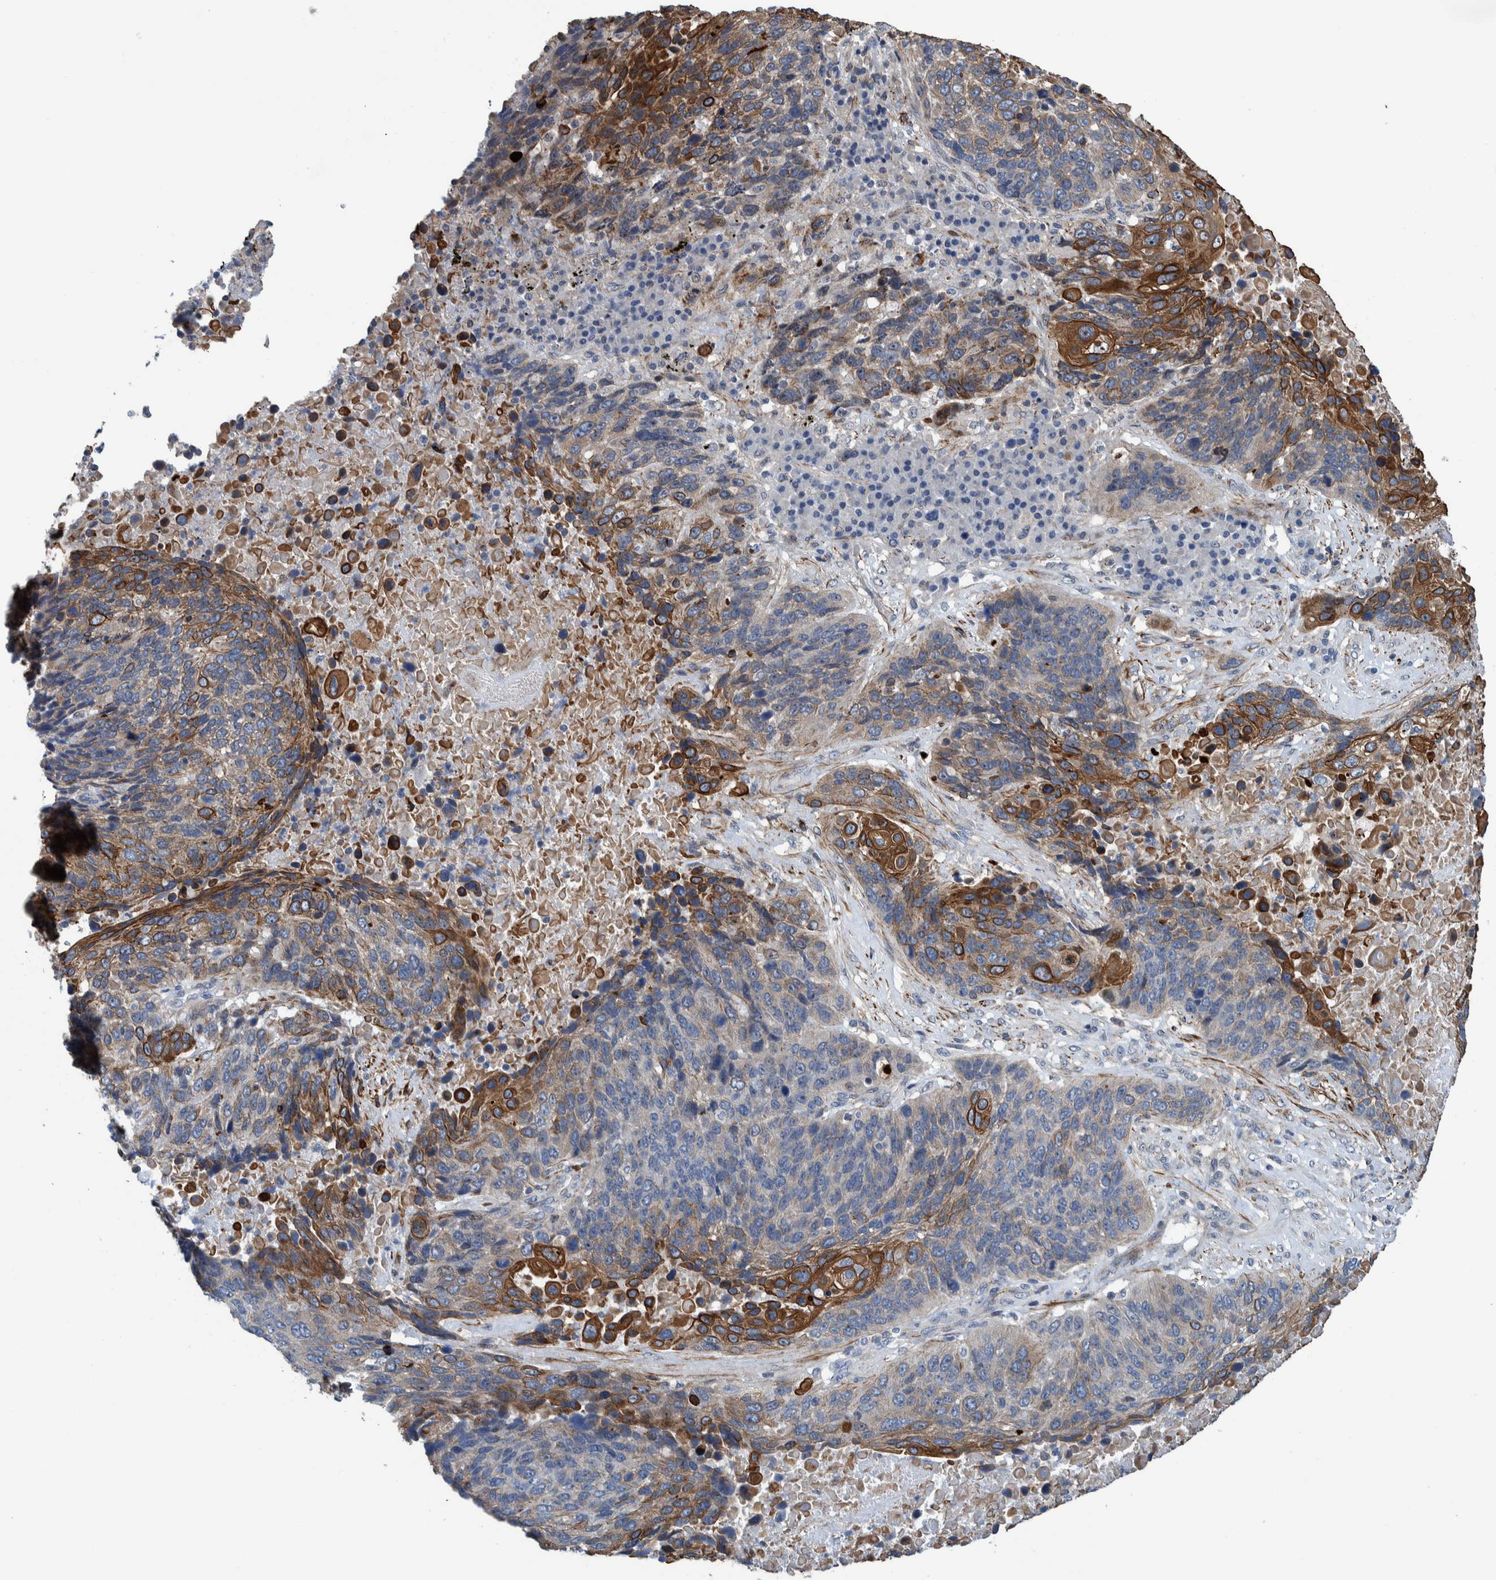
{"staining": {"intensity": "moderate", "quantity": "25%-75%", "location": "cytoplasmic/membranous"}, "tissue": "lung cancer", "cell_type": "Tumor cells", "image_type": "cancer", "snomed": [{"axis": "morphology", "description": "Squamous cell carcinoma, NOS"}, {"axis": "topography", "description": "Lung"}], "caption": "Lung cancer (squamous cell carcinoma) stained with DAB IHC displays medium levels of moderate cytoplasmic/membranous expression in approximately 25%-75% of tumor cells. Using DAB (3,3'-diaminobenzidine) (brown) and hematoxylin (blue) stains, captured at high magnification using brightfield microscopy.", "gene": "MKS1", "patient": {"sex": "male", "age": 66}}